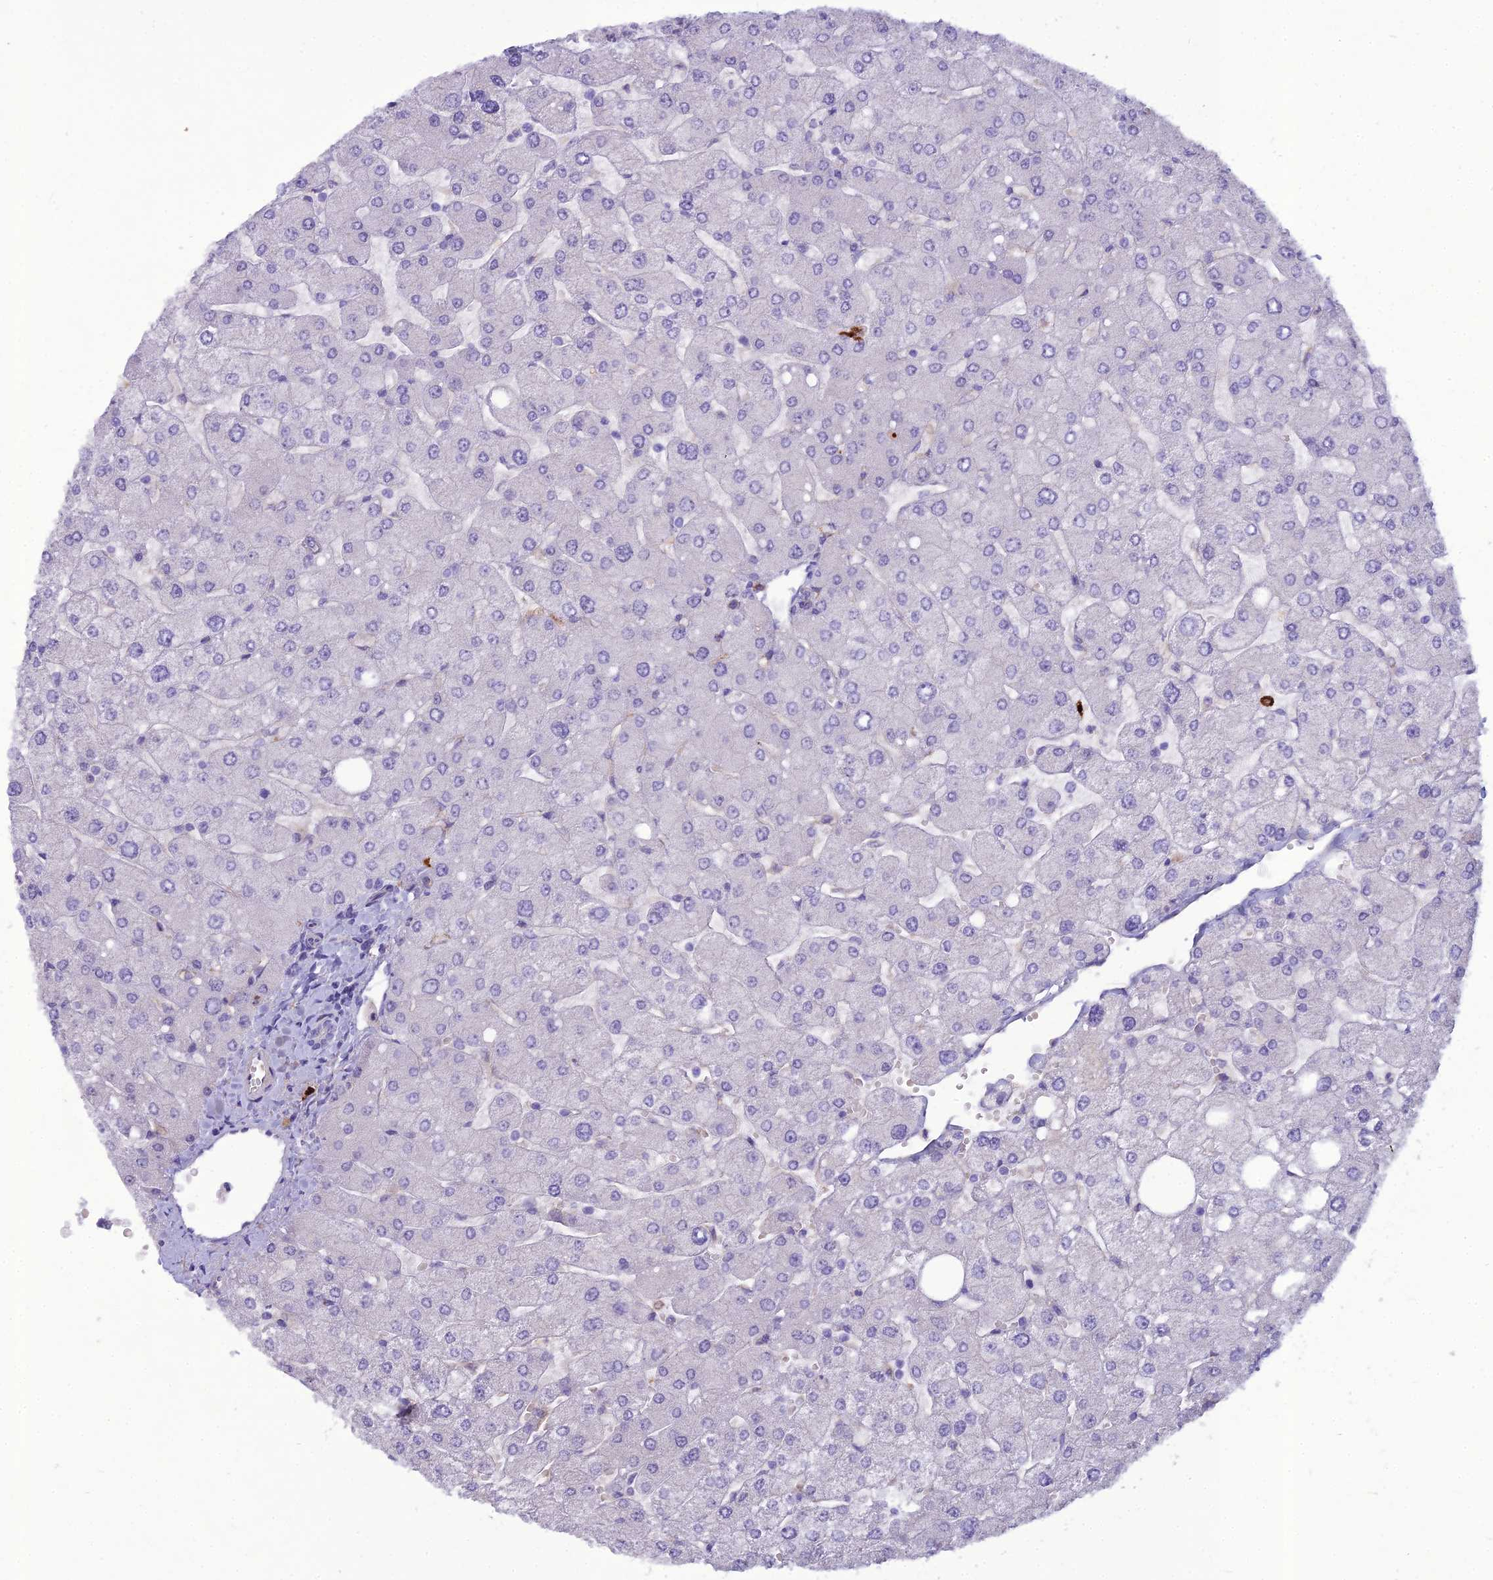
{"staining": {"intensity": "negative", "quantity": "none", "location": "none"}, "tissue": "liver", "cell_type": "Cholangiocytes", "image_type": "normal", "snomed": [{"axis": "morphology", "description": "Normal tissue, NOS"}, {"axis": "topography", "description": "Liver"}], "caption": "A micrograph of liver stained for a protein reveals no brown staining in cholangiocytes. The staining was performed using DAB (3,3'-diaminobenzidine) to visualize the protein expression in brown, while the nuclei were stained in blue with hematoxylin (Magnification: 20x).", "gene": "BBS7", "patient": {"sex": "male", "age": 55}}